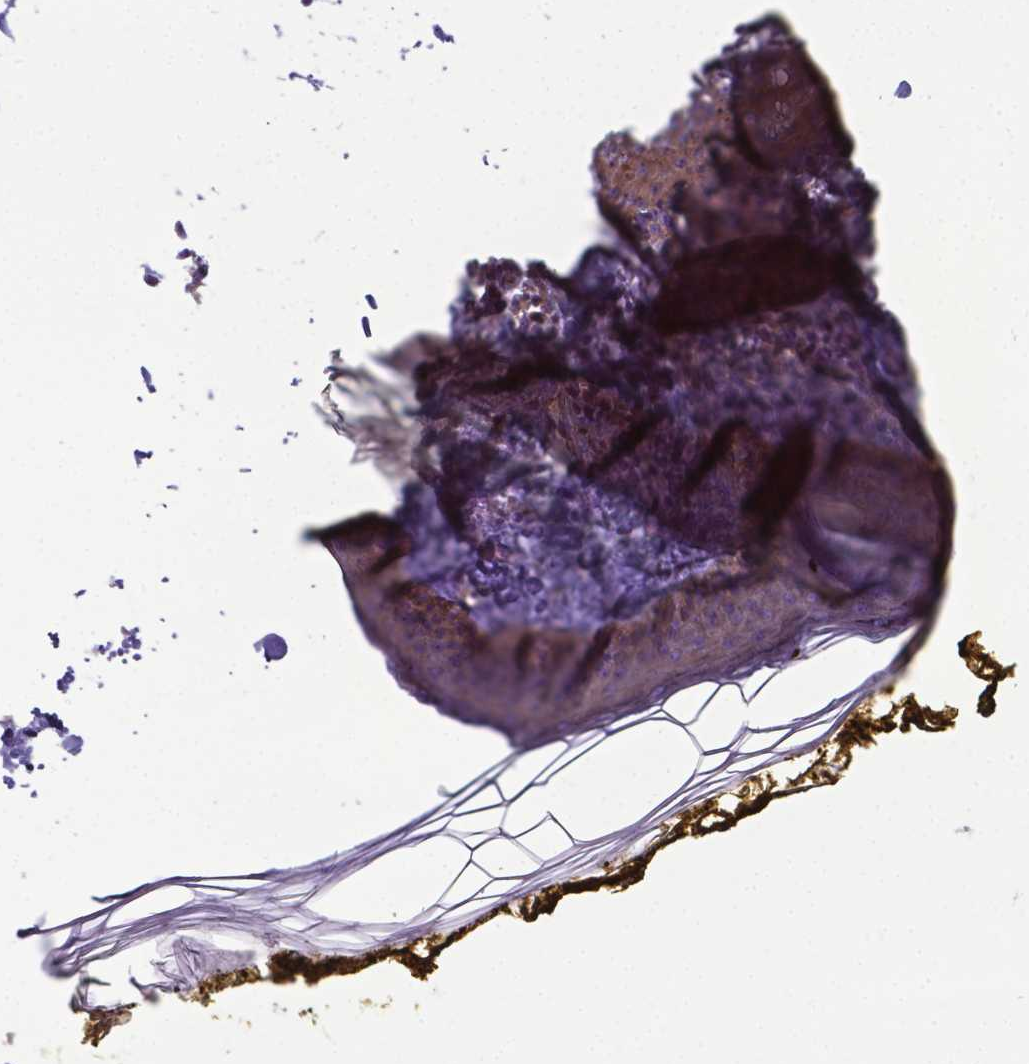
{"staining": {"intensity": "negative", "quantity": "none", "location": "none"}, "tissue": "skin", "cell_type": "Fibroblasts", "image_type": "normal", "snomed": [{"axis": "morphology", "description": "Normal tissue, NOS"}, {"axis": "topography", "description": "Skin"}], "caption": "Immunohistochemistry (IHC) image of unremarkable skin stained for a protein (brown), which displays no expression in fibroblasts.", "gene": "RPL6", "patient": {"sex": "male", "age": 76}}